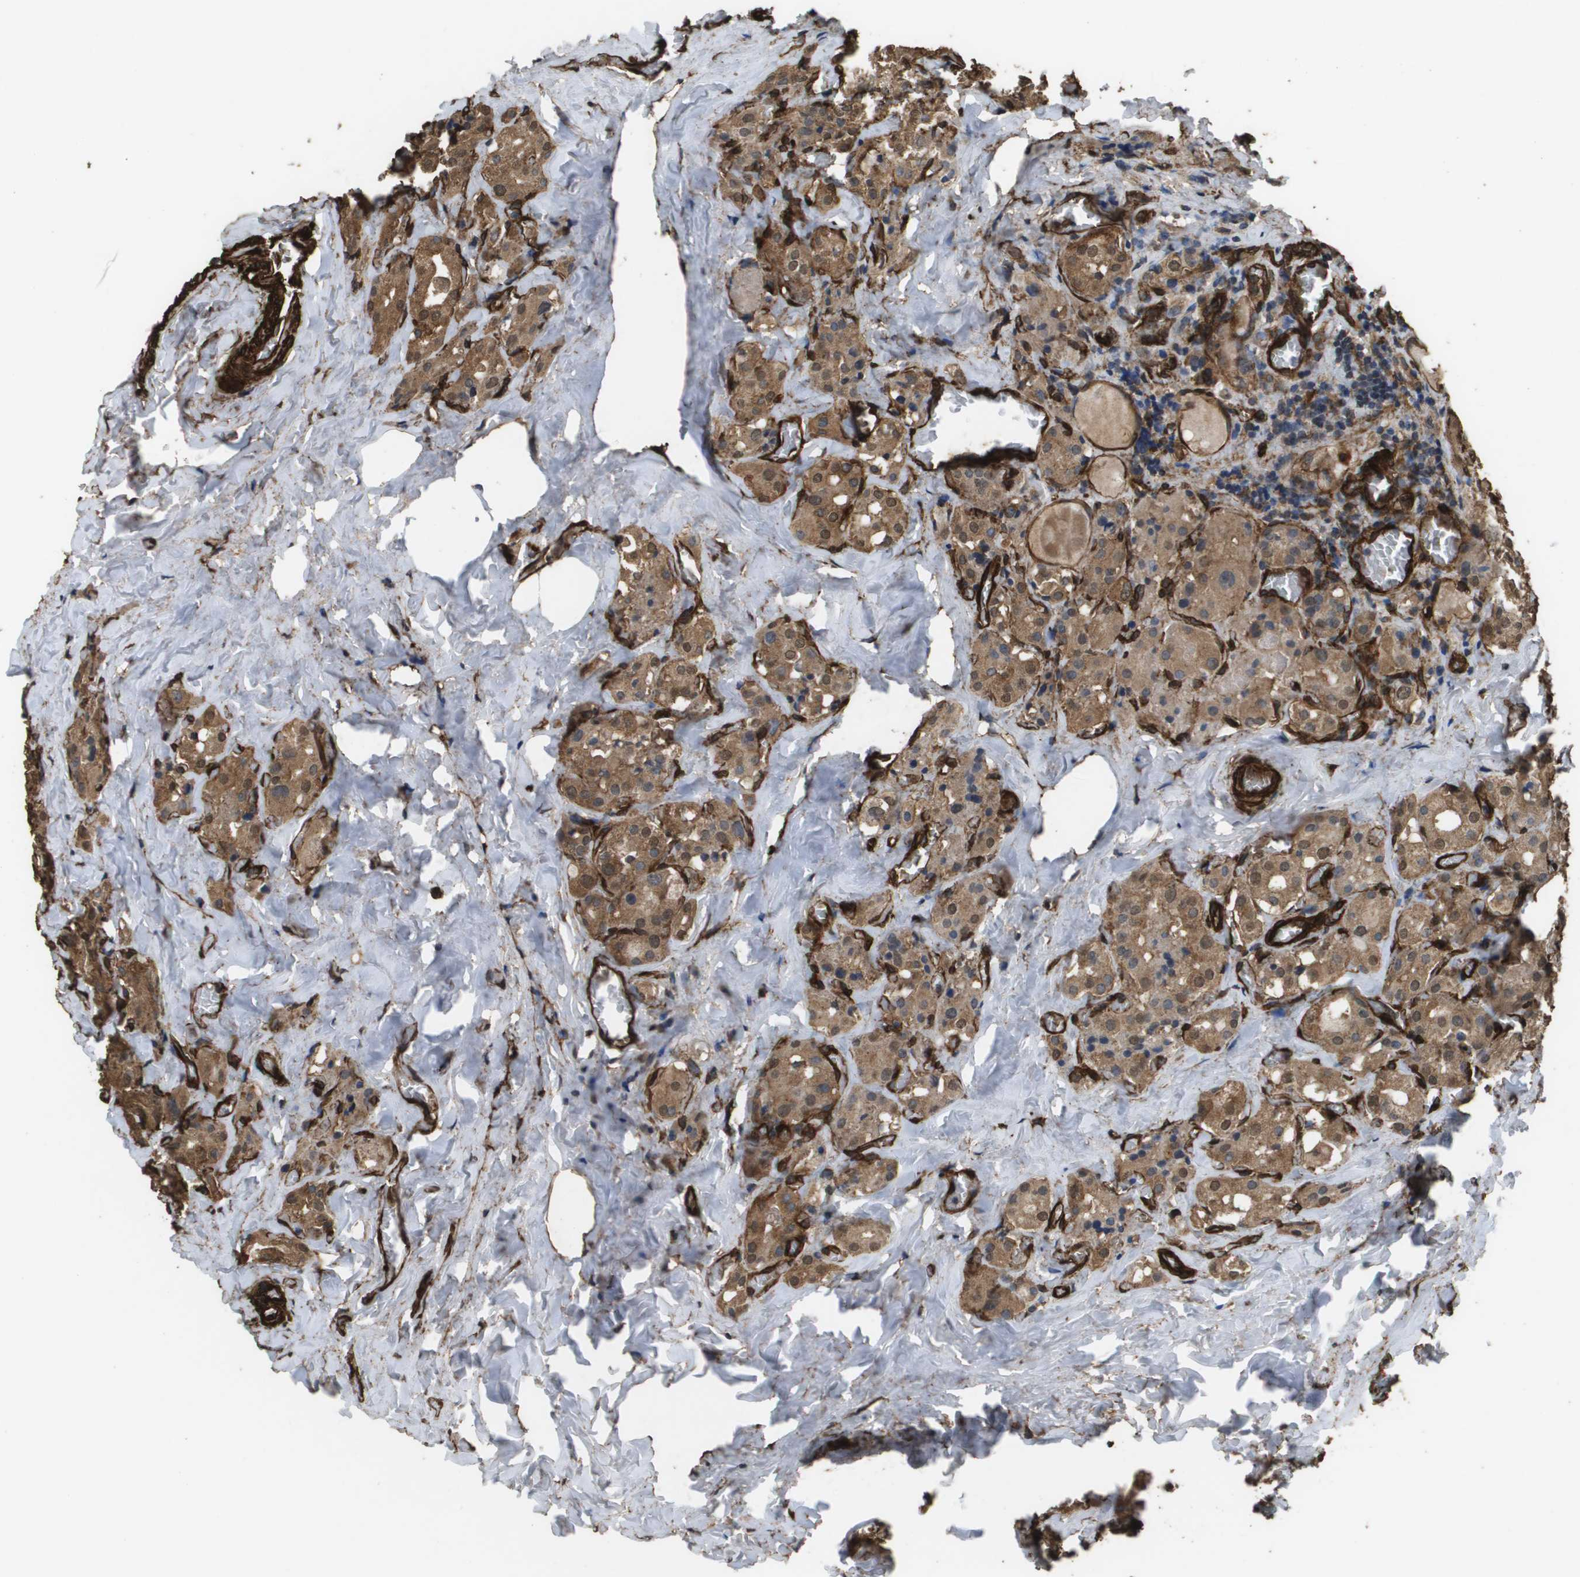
{"staining": {"intensity": "moderate", "quantity": ">75%", "location": "cytoplasmic/membranous,nuclear"}, "tissue": "parathyroid gland", "cell_type": "Glandular cells", "image_type": "normal", "snomed": [{"axis": "morphology", "description": "Normal tissue, NOS"}, {"axis": "morphology", "description": "Atrophy, NOS"}, {"axis": "topography", "description": "Parathyroid gland"}], "caption": "Protein expression analysis of unremarkable human parathyroid gland reveals moderate cytoplasmic/membranous,nuclear staining in approximately >75% of glandular cells. Using DAB (3,3'-diaminobenzidine) (brown) and hematoxylin (blue) stains, captured at high magnification using brightfield microscopy.", "gene": "AAMP", "patient": {"sex": "female", "age": 54}}